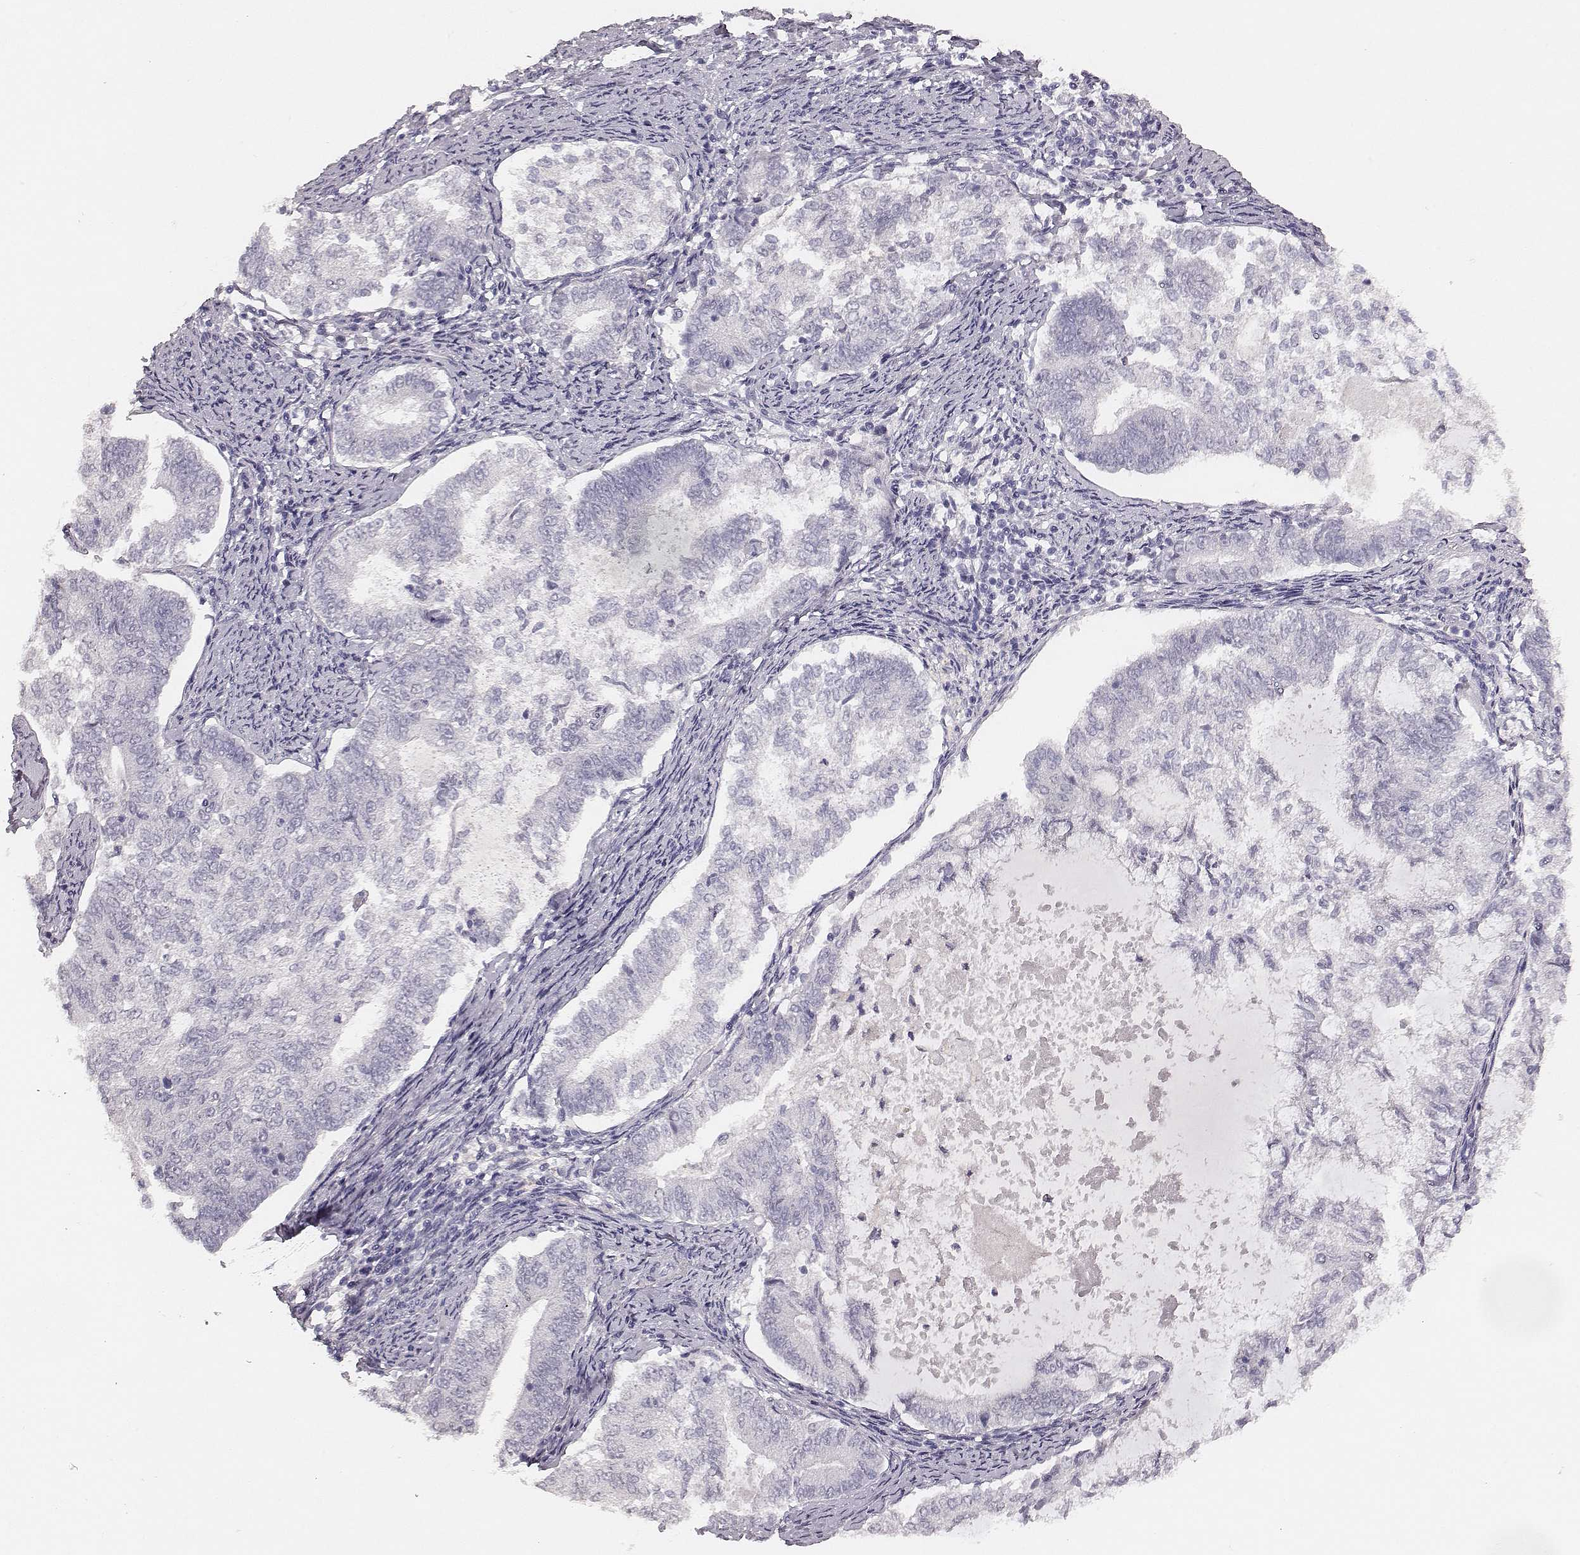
{"staining": {"intensity": "negative", "quantity": "none", "location": "none"}, "tissue": "endometrial cancer", "cell_type": "Tumor cells", "image_type": "cancer", "snomed": [{"axis": "morphology", "description": "Adenocarcinoma, NOS"}, {"axis": "topography", "description": "Endometrium"}], "caption": "A photomicrograph of human endometrial cancer (adenocarcinoma) is negative for staining in tumor cells.", "gene": "CSHL1", "patient": {"sex": "female", "age": 65}}